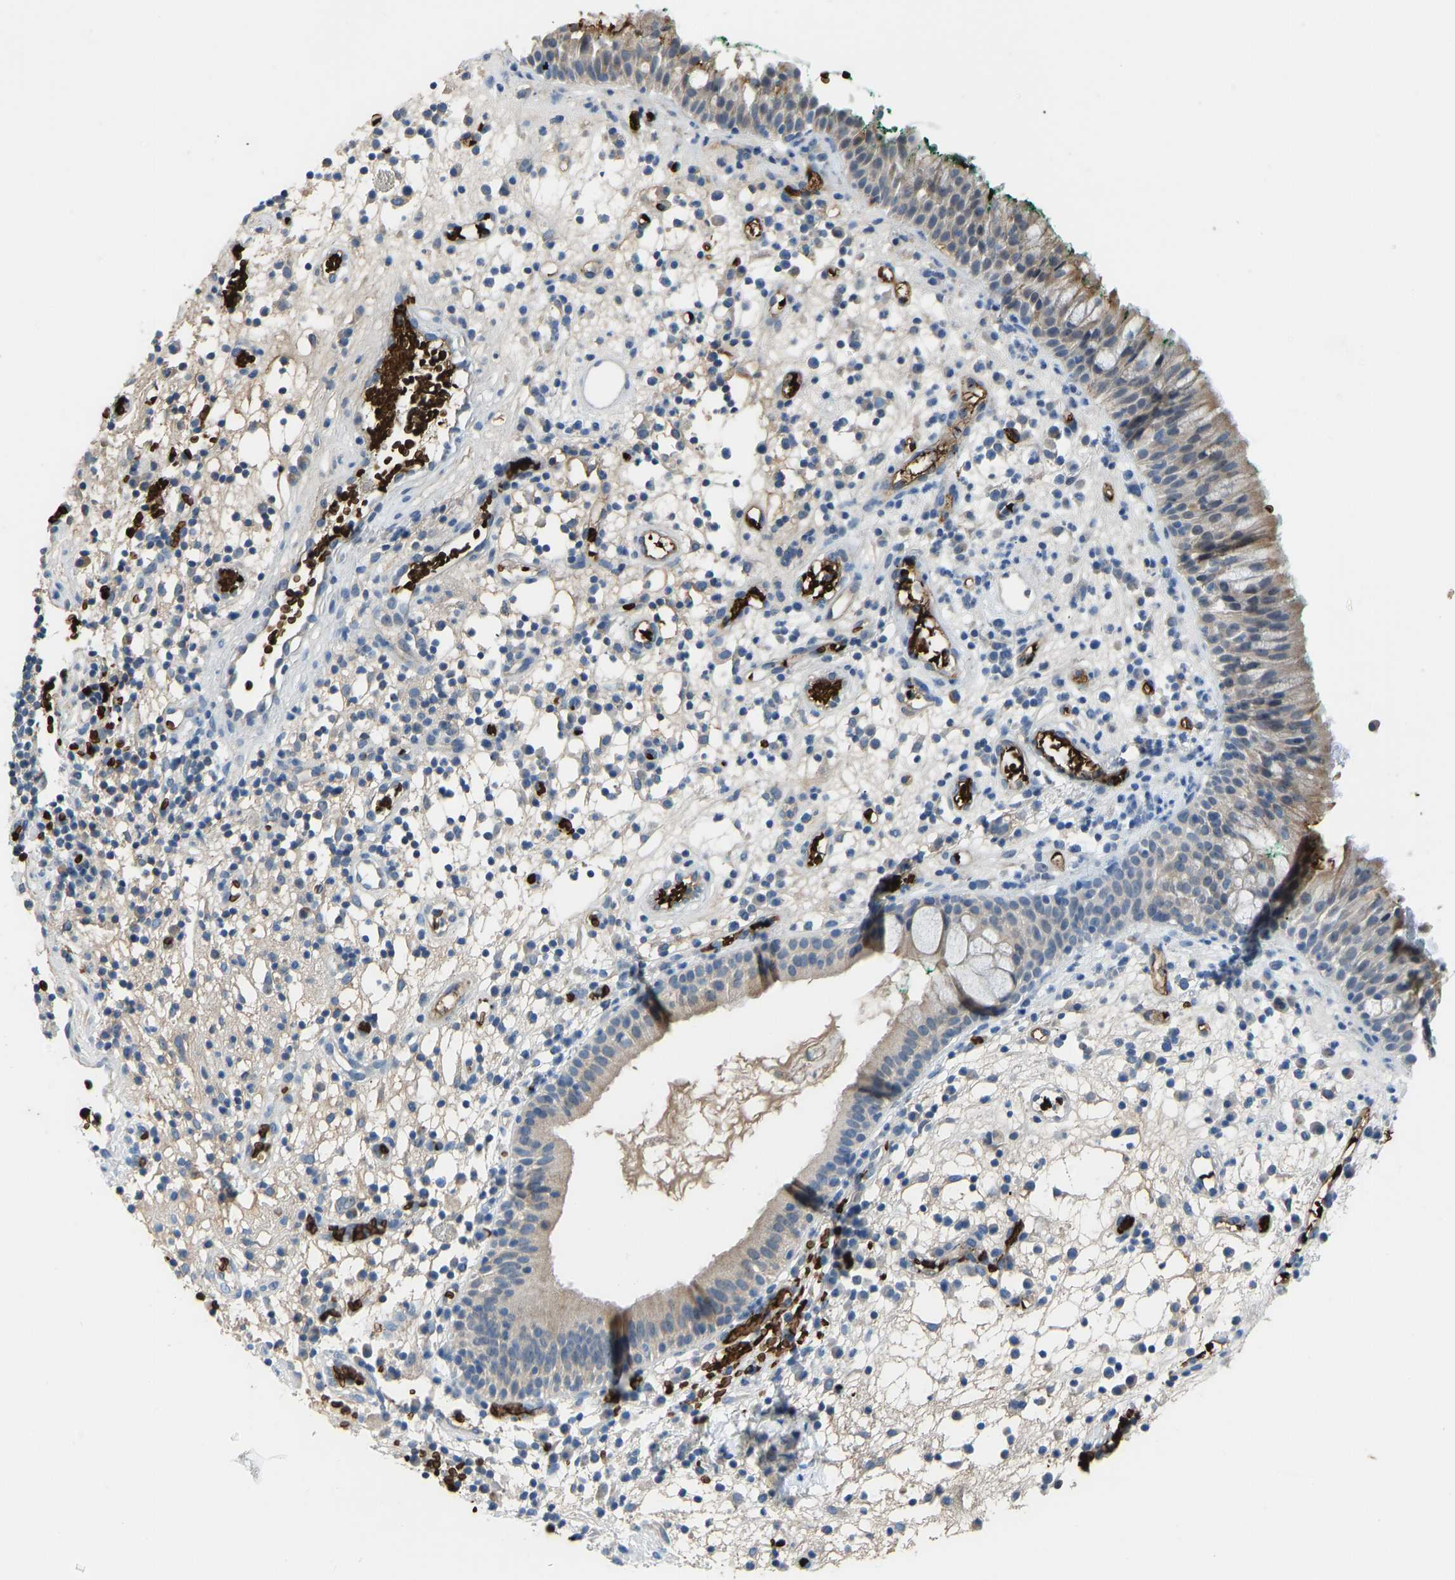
{"staining": {"intensity": "moderate", "quantity": ">75%", "location": "cytoplasmic/membranous"}, "tissue": "nasopharynx", "cell_type": "Respiratory epithelial cells", "image_type": "normal", "snomed": [{"axis": "morphology", "description": "Normal tissue, NOS"}, {"axis": "morphology", "description": "Basal cell carcinoma"}, {"axis": "topography", "description": "Cartilage tissue"}, {"axis": "topography", "description": "Nasopharynx"}, {"axis": "topography", "description": "Oral tissue"}], "caption": "Immunohistochemistry photomicrograph of unremarkable nasopharynx: human nasopharynx stained using IHC demonstrates medium levels of moderate protein expression localized specifically in the cytoplasmic/membranous of respiratory epithelial cells, appearing as a cytoplasmic/membranous brown color.", "gene": "PIGS", "patient": {"sex": "female", "age": 77}}